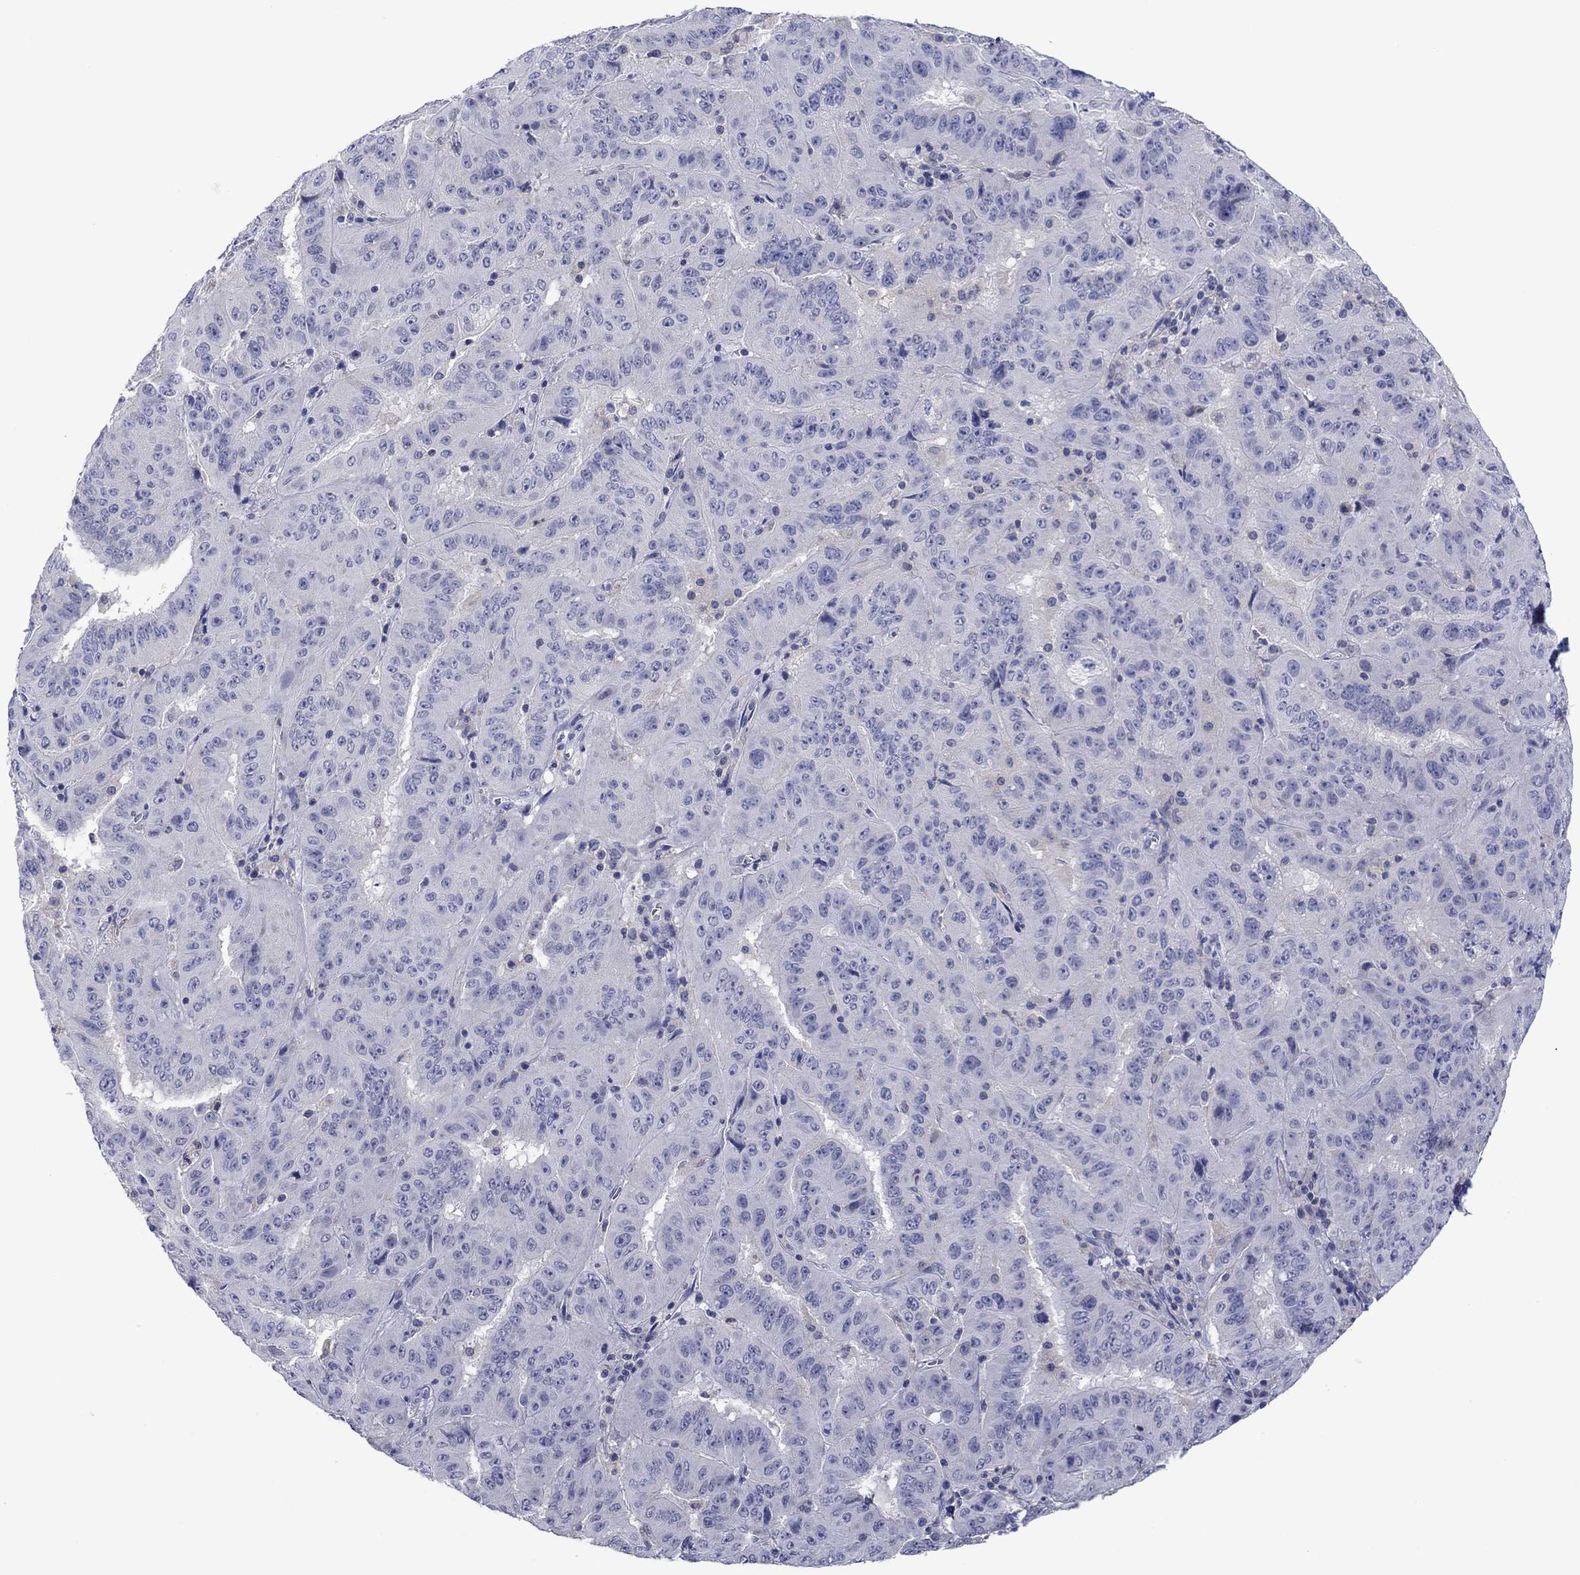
{"staining": {"intensity": "negative", "quantity": "none", "location": "none"}, "tissue": "pancreatic cancer", "cell_type": "Tumor cells", "image_type": "cancer", "snomed": [{"axis": "morphology", "description": "Adenocarcinoma, NOS"}, {"axis": "topography", "description": "Pancreas"}], "caption": "A high-resolution histopathology image shows immunohistochemistry (IHC) staining of adenocarcinoma (pancreatic), which displays no significant staining in tumor cells.", "gene": "FER1L6", "patient": {"sex": "male", "age": 63}}